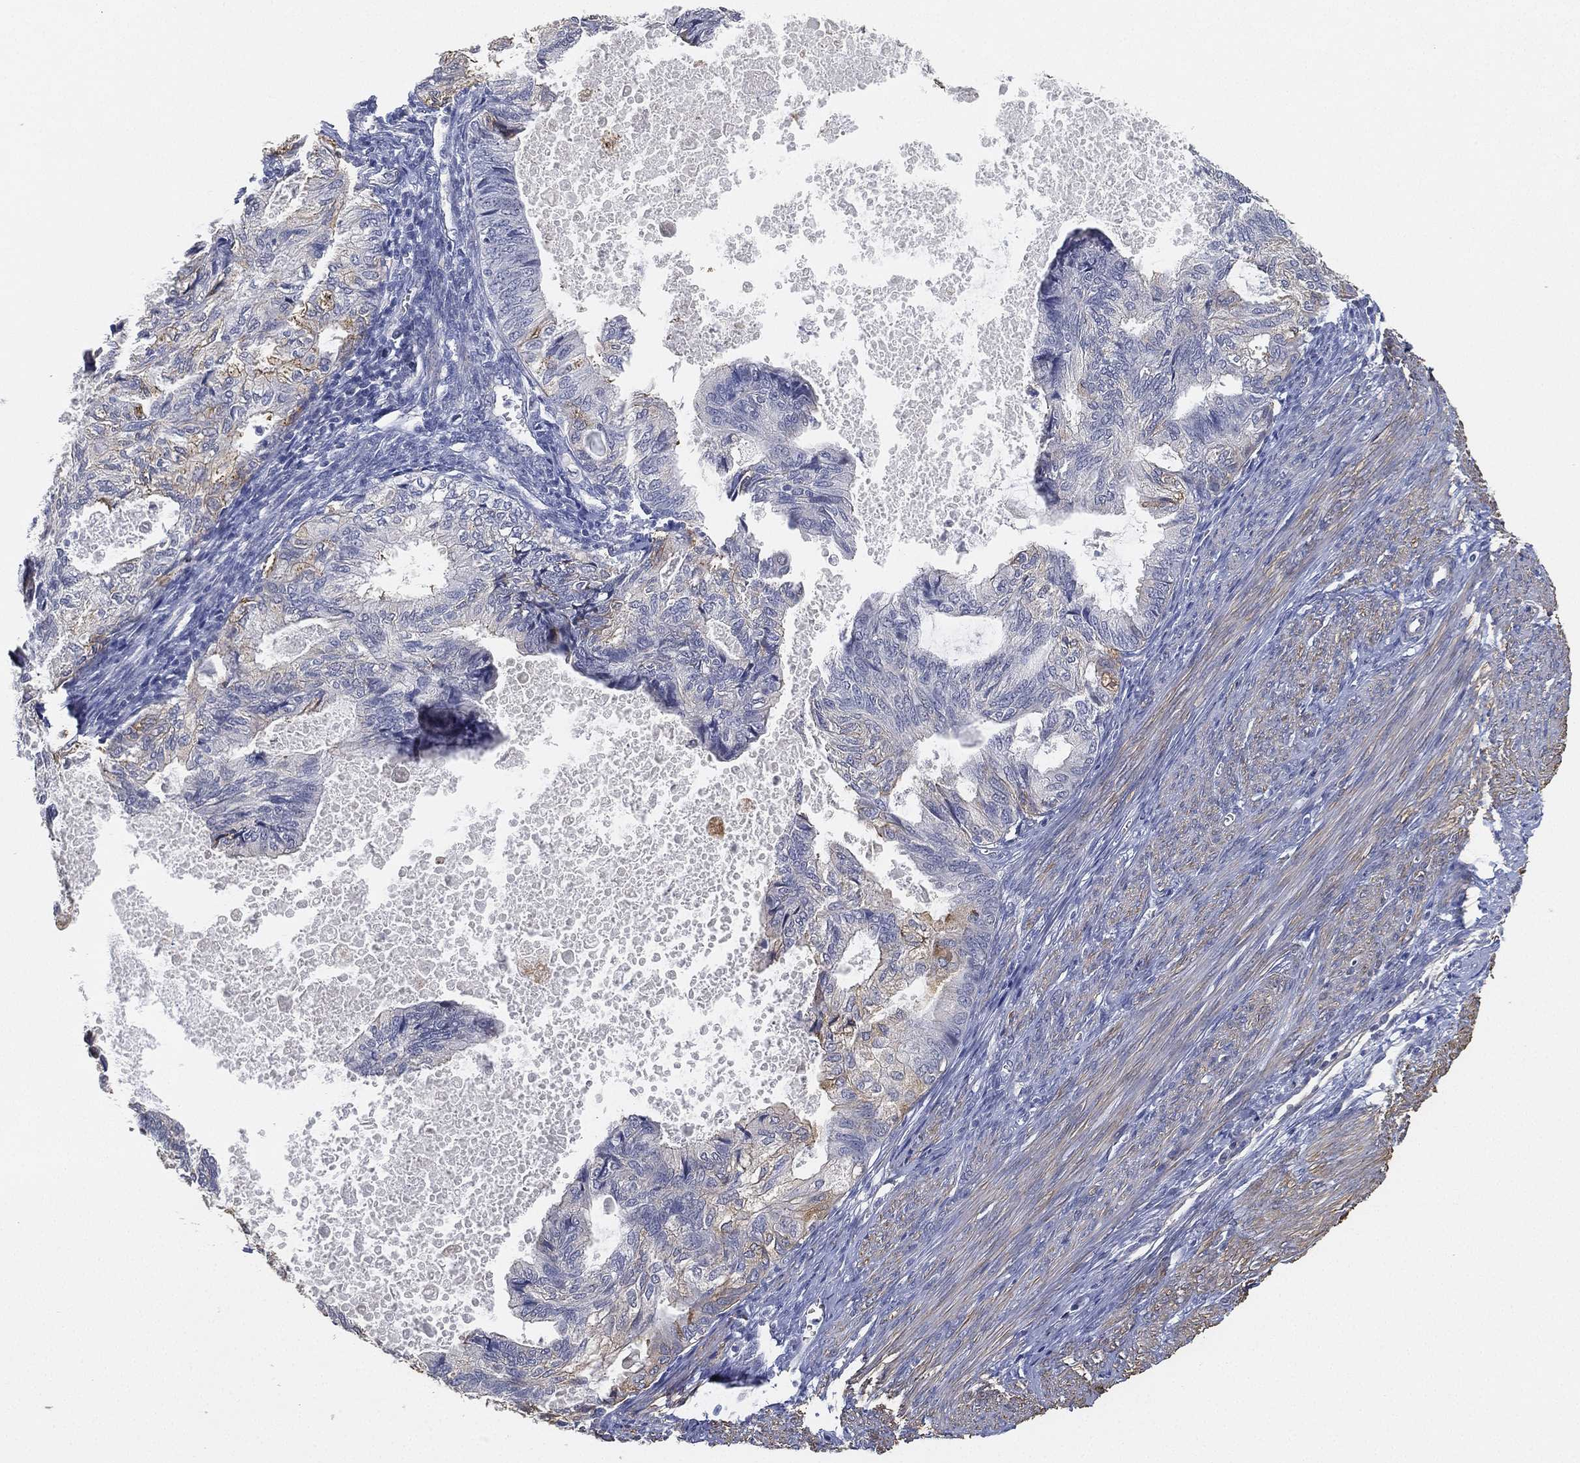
{"staining": {"intensity": "moderate", "quantity": "<25%", "location": "cytoplasmic/membranous"}, "tissue": "endometrial cancer", "cell_type": "Tumor cells", "image_type": "cancer", "snomed": [{"axis": "morphology", "description": "Adenocarcinoma, NOS"}, {"axis": "topography", "description": "Endometrium"}], "caption": "The photomicrograph displays immunohistochemical staining of endometrial cancer (adenocarcinoma). There is moderate cytoplasmic/membranous staining is seen in approximately <25% of tumor cells.", "gene": "GPR61", "patient": {"sex": "female", "age": 86}}